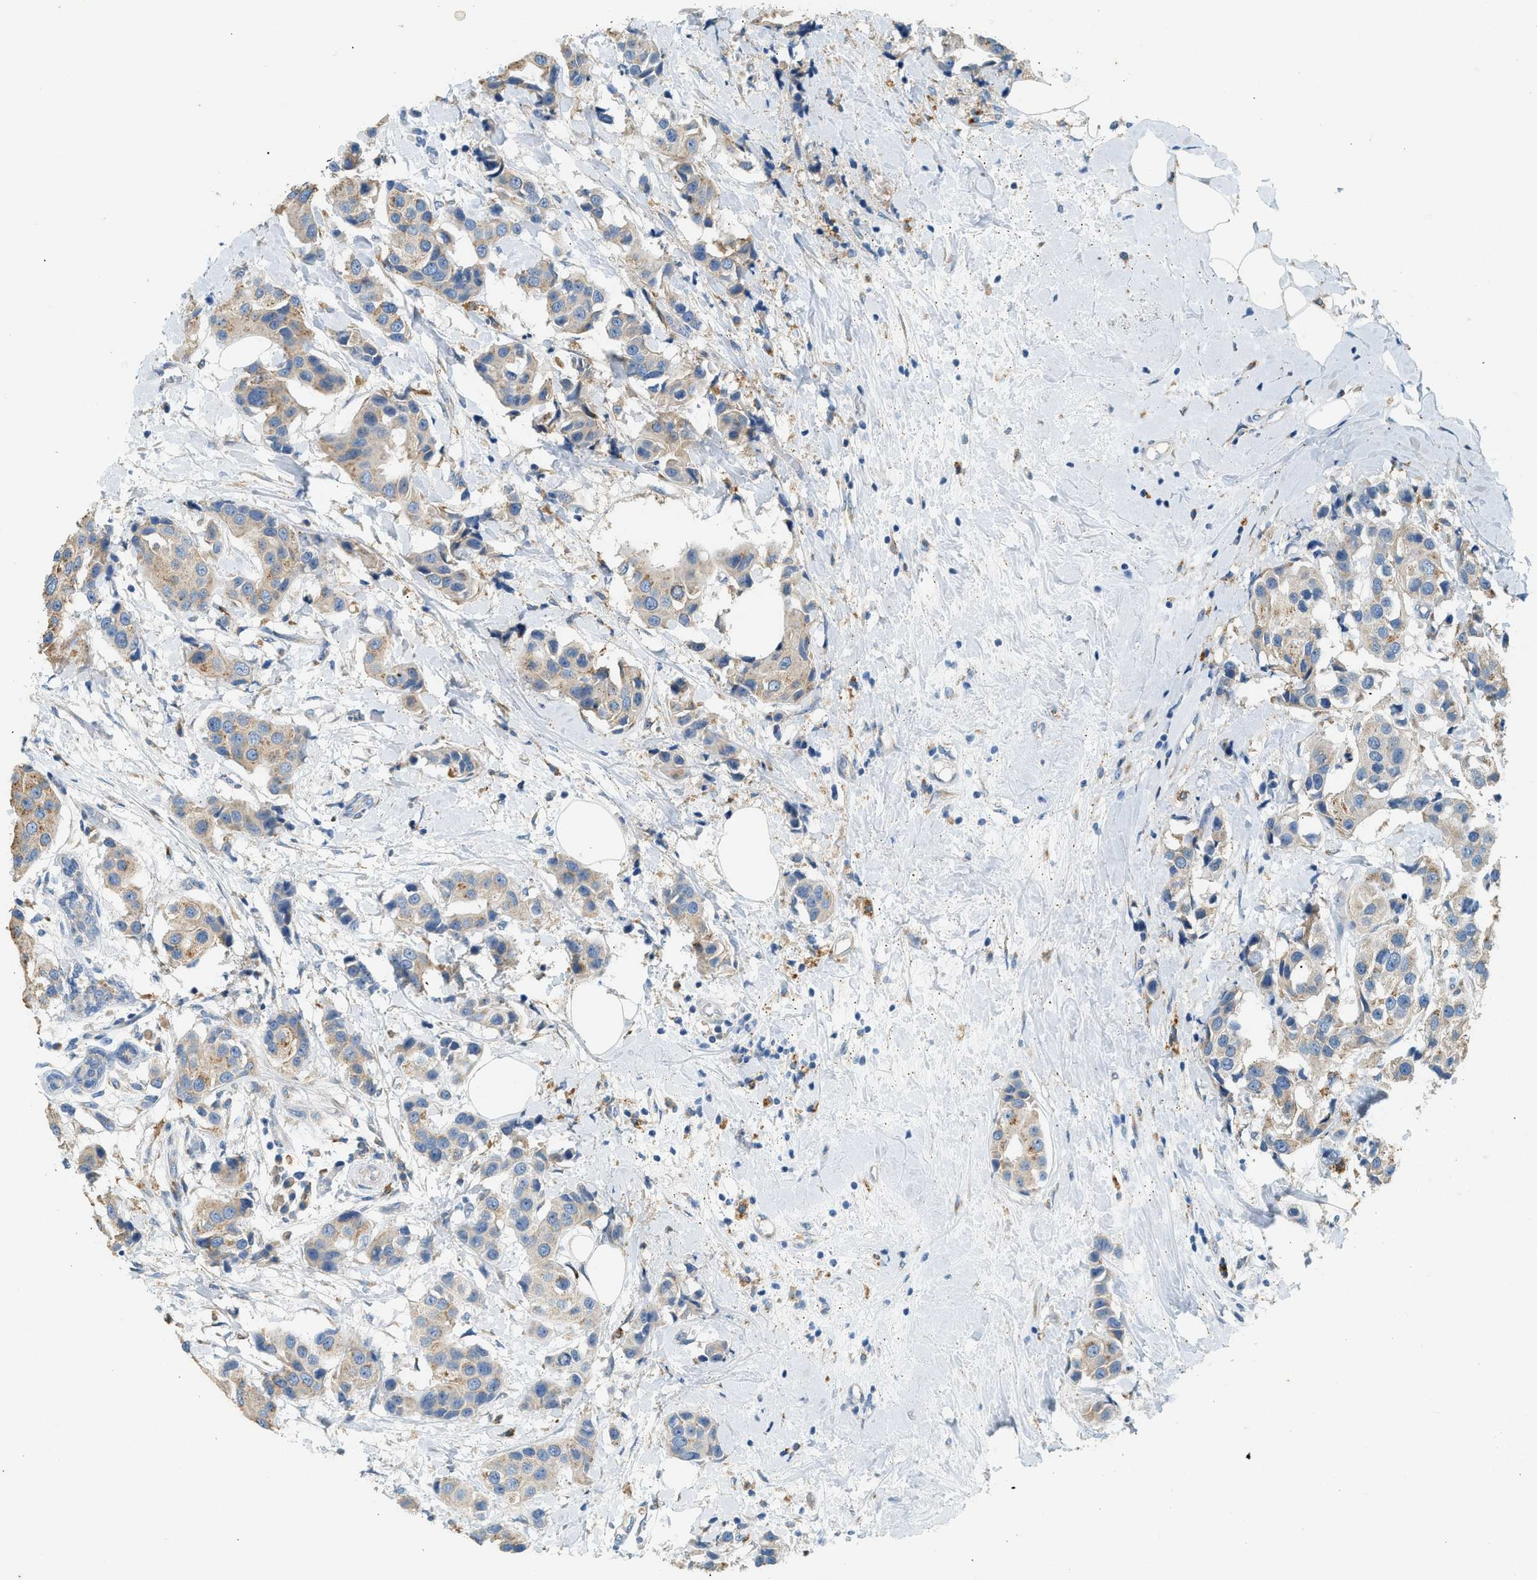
{"staining": {"intensity": "weak", "quantity": ">75%", "location": "cytoplasmic/membranous"}, "tissue": "breast cancer", "cell_type": "Tumor cells", "image_type": "cancer", "snomed": [{"axis": "morphology", "description": "Normal tissue, NOS"}, {"axis": "morphology", "description": "Duct carcinoma"}, {"axis": "topography", "description": "Breast"}], "caption": "This histopathology image displays IHC staining of human breast cancer, with low weak cytoplasmic/membranous expression in about >75% of tumor cells.", "gene": "CTSB", "patient": {"sex": "female", "age": 39}}